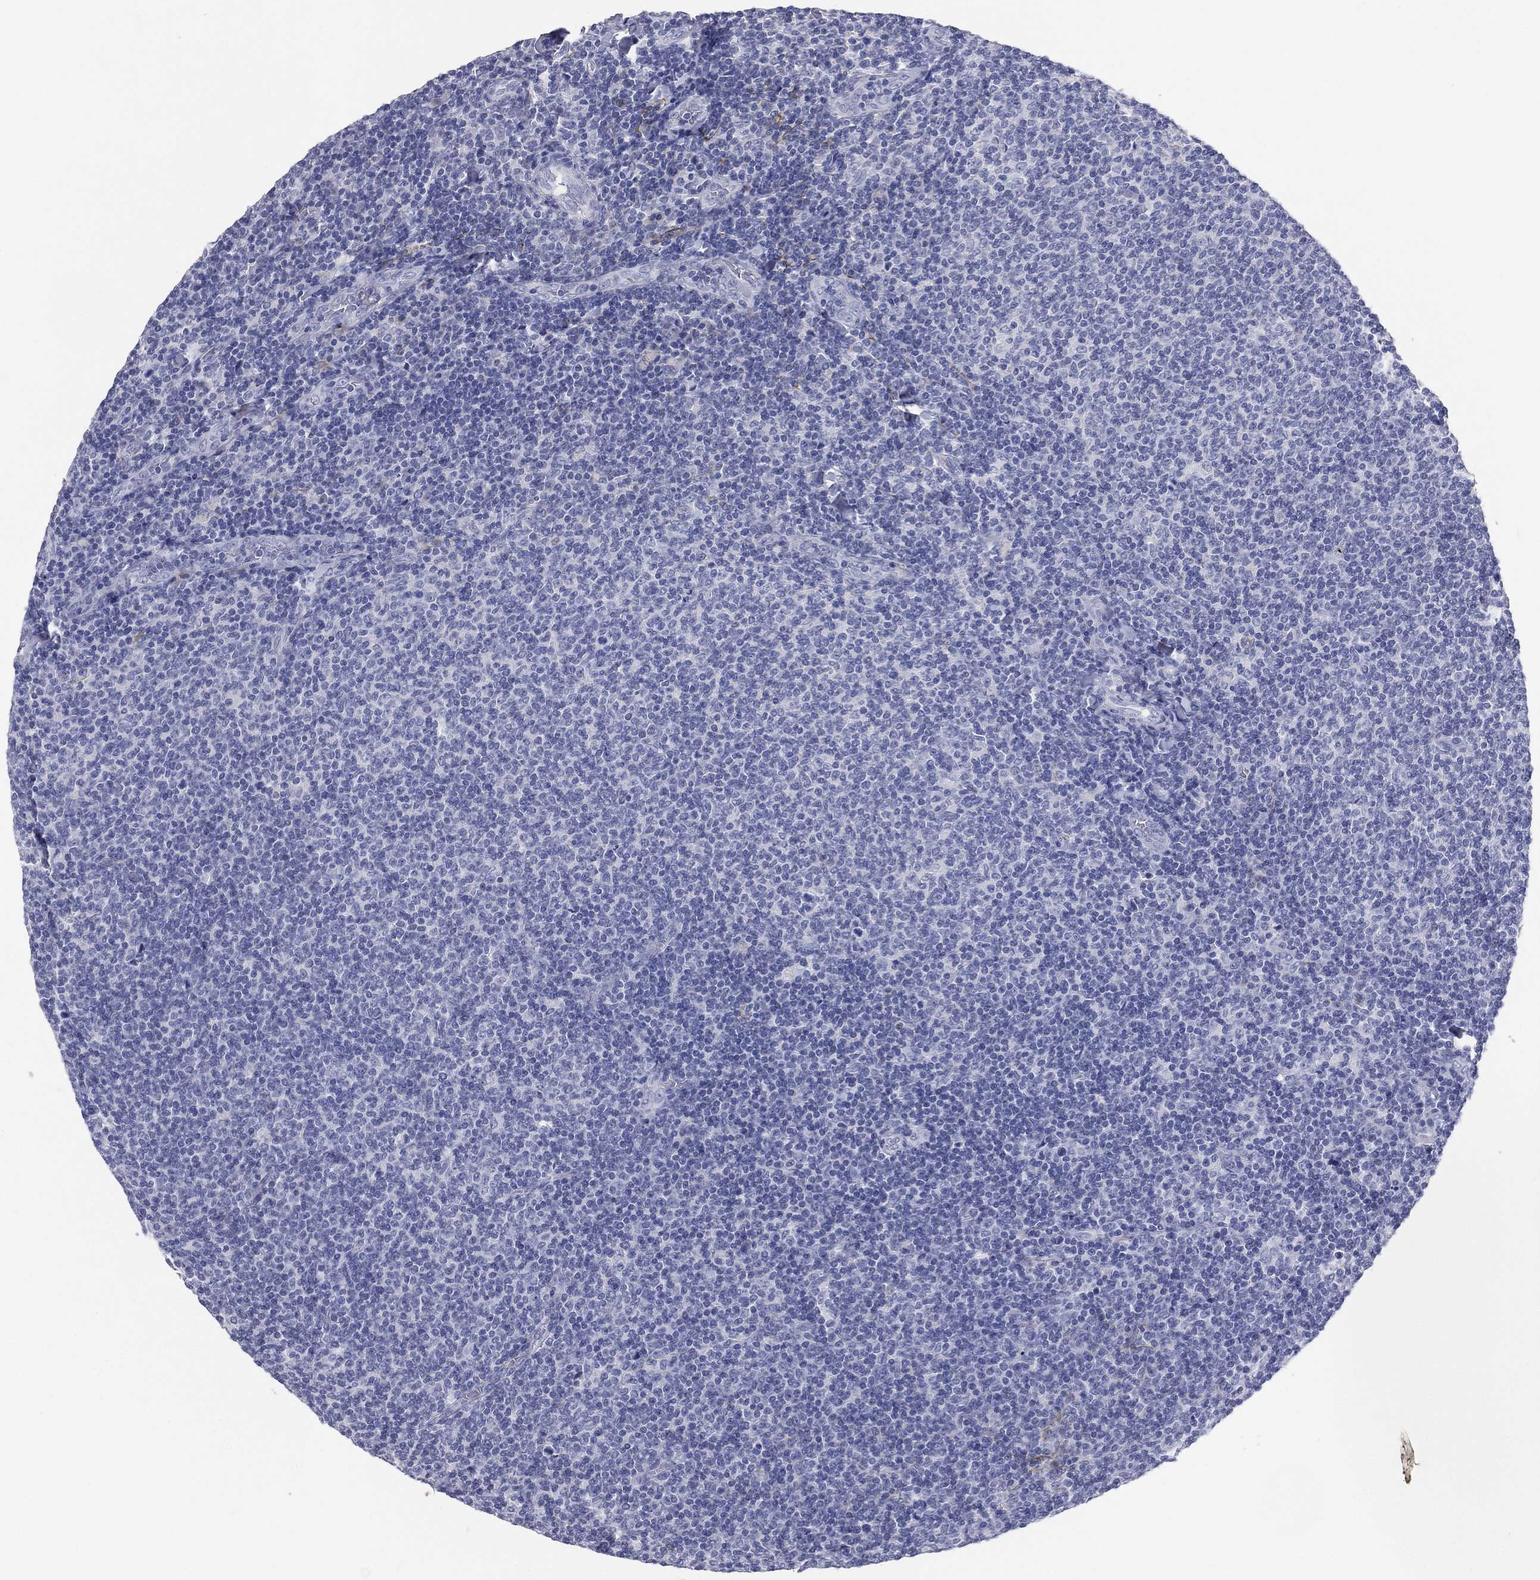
{"staining": {"intensity": "negative", "quantity": "none", "location": "none"}, "tissue": "lymphoma", "cell_type": "Tumor cells", "image_type": "cancer", "snomed": [{"axis": "morphology", "description": "Malignant lymphoma, non-Hodgkin's type, Low grade"}, {"axis": "topography", "description": "Lymph node"}], "caption": "This is a micrograph of IHC staining of malignant lymphoma, non-Hodgkin's type (low-grade), which shows no expression in tumor cells. (Immunohistochemistry (ihc), brightfield microscopy, high magnification).", "gene": "KRT7", "patient": {"sex": "male", "age": 52}}